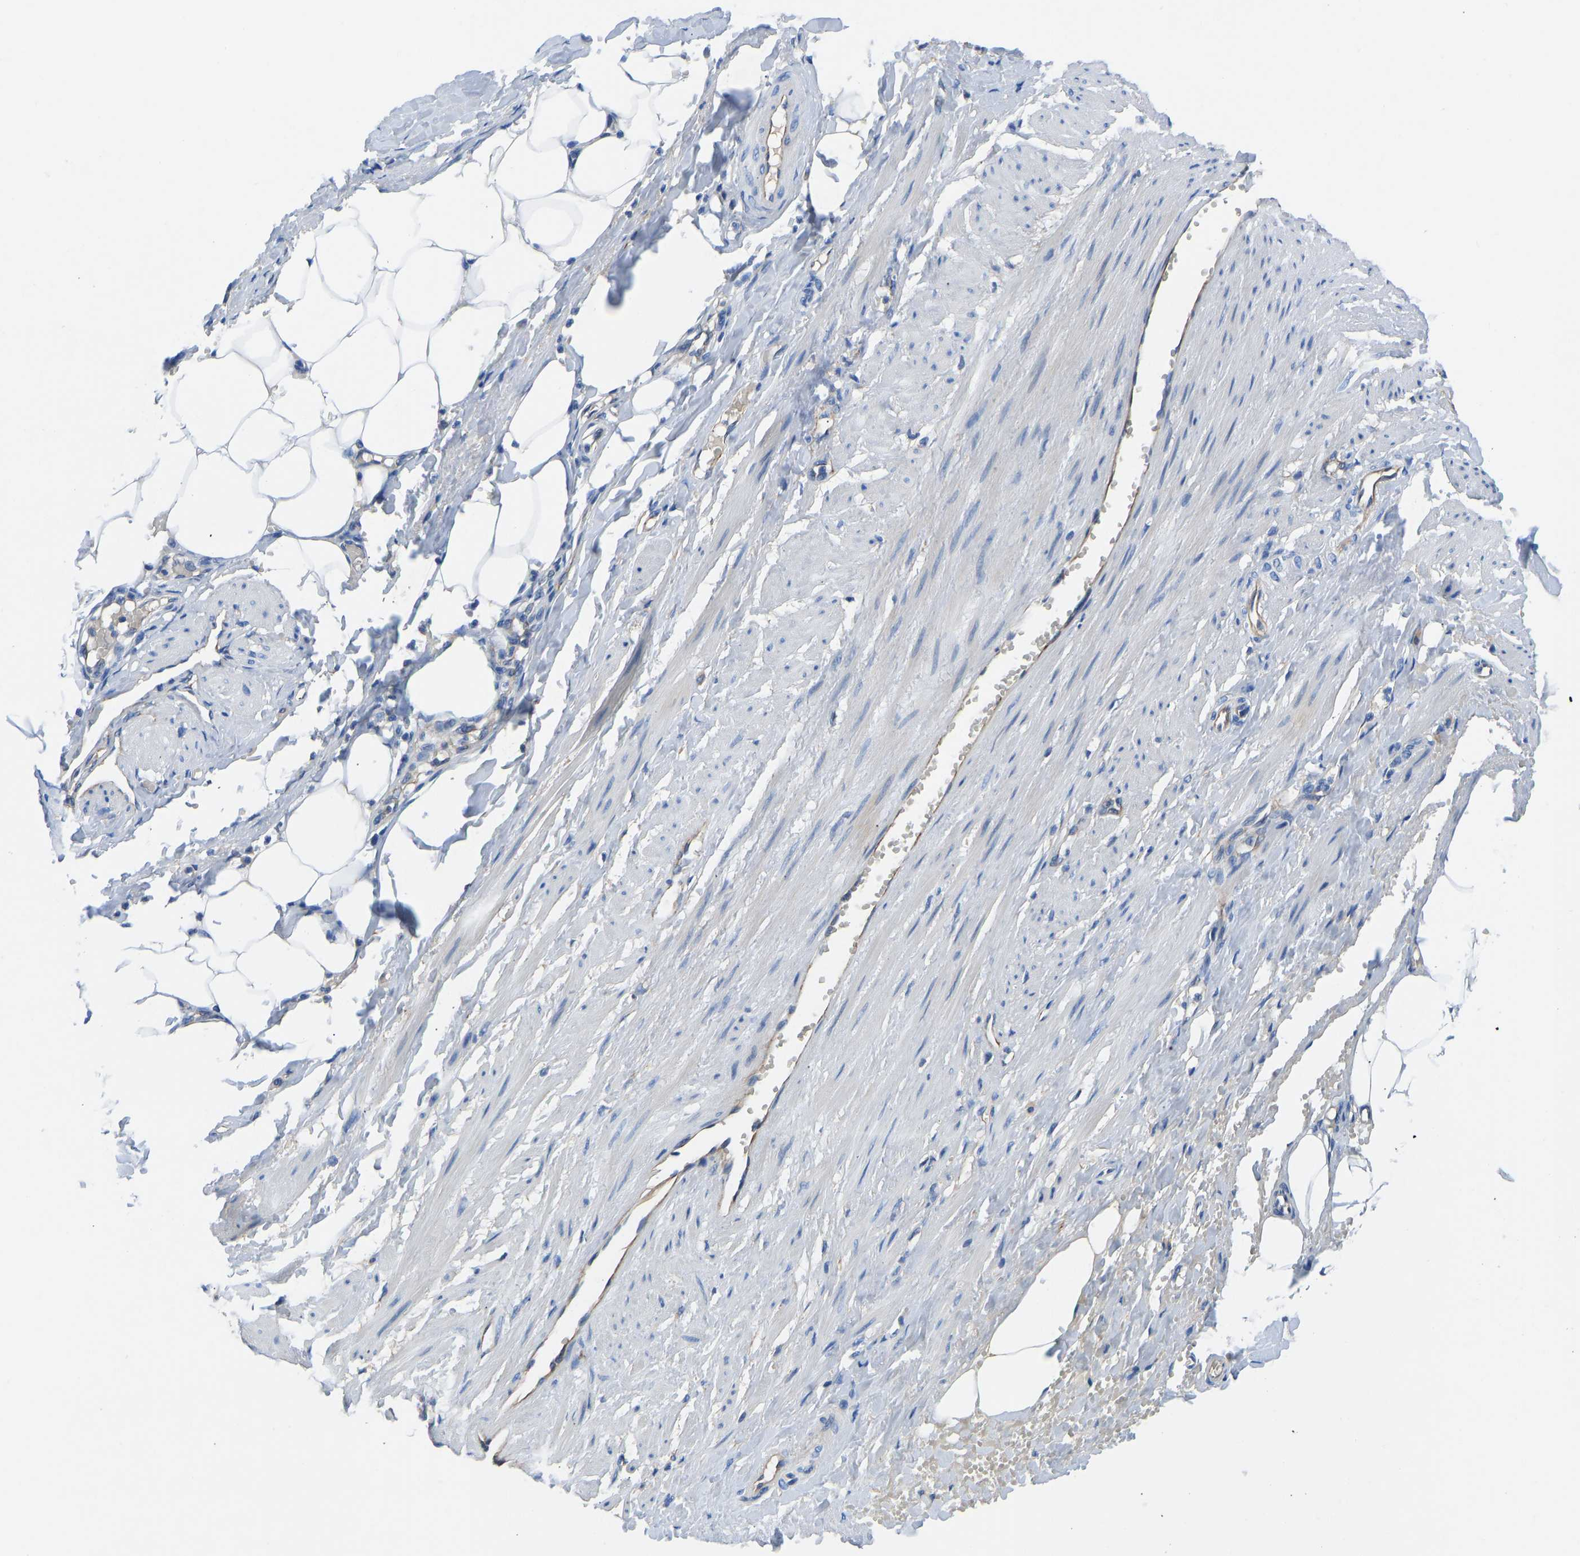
{"staining": {"intensity": "weak", "quantity": "25%-75%", "location": "cytoplasmic/membranous"}, "tissue": "adipose tissue", "cell_type": "Adipocytes", "image_type": "normal", "snomed": [{"axis": "morphology", "description": "Normal tissue, NOS"}, {"axis": "topography", "description": "Soft tissue"}, {"axis": "topography", "description": "Vascular tissue"}], "caption": "A histopathology image showing weak cytoplasmic/membranous expression in approximately 25%-75% of adipocytes in unremarkable adipose tissue, as visualized by brown immunohistochemical staining.", "gene": "HSPG2", "patient": {"sex": "female", "age": 35}}